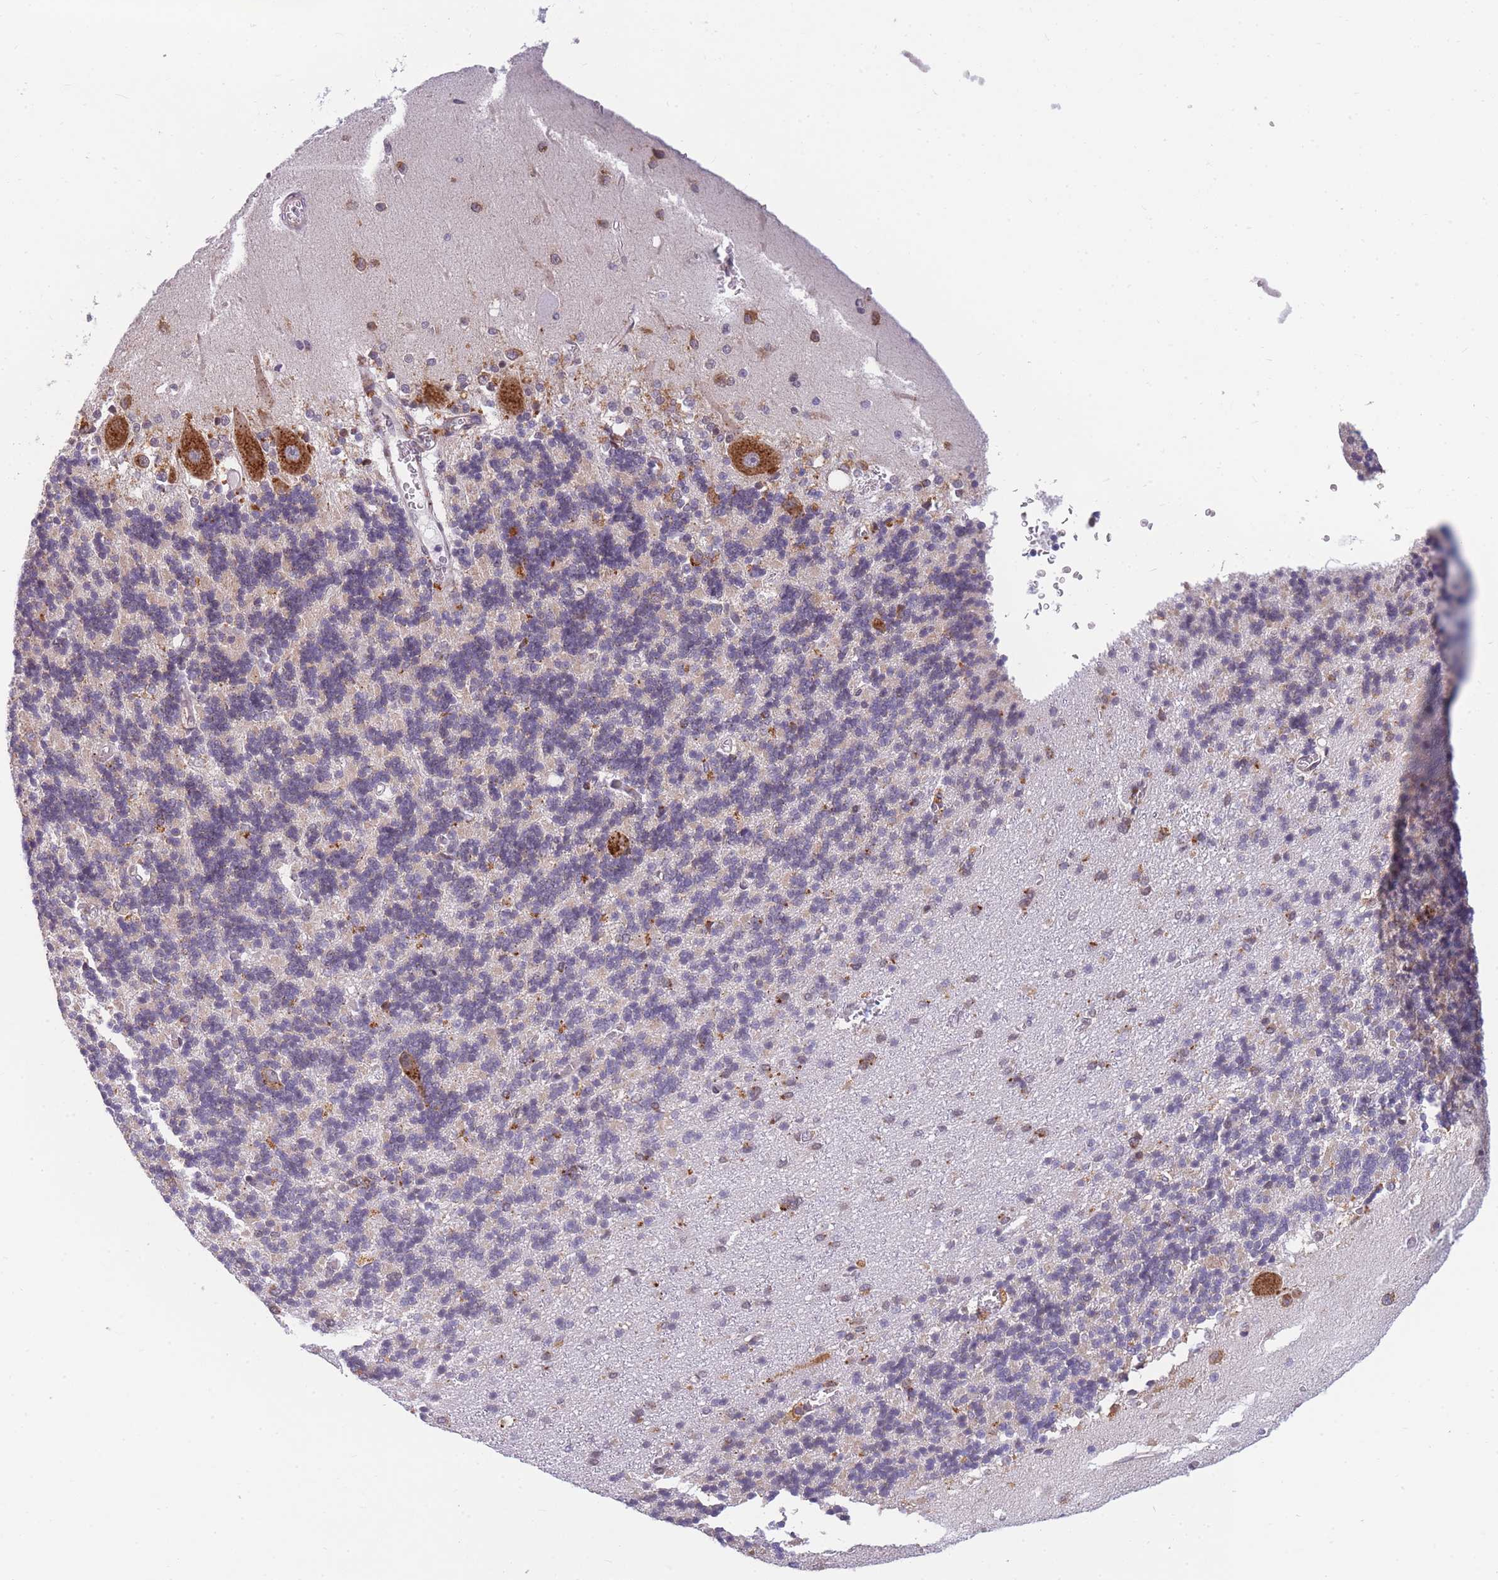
{"staining": {"intensity": "negative", "quantity": "none", "location": "none"}, "tissue": "cerebellum", "cell_type": "Cells in granular layer", "image_type": "normal", "snomed": [{"axis": "morphology", "description": "Normal tissue, NOS"}, {"axis": "topography", "description": "Cerebellum"}], "caption": "This is a micrograph of IHC staining of unremarkable cerebellum, which shows no positivity in cells in granular layer. (DAB IHC, high magnification).", "gene": "ENSG00000276345", "patient": {"sex": "male", "age": 37}}